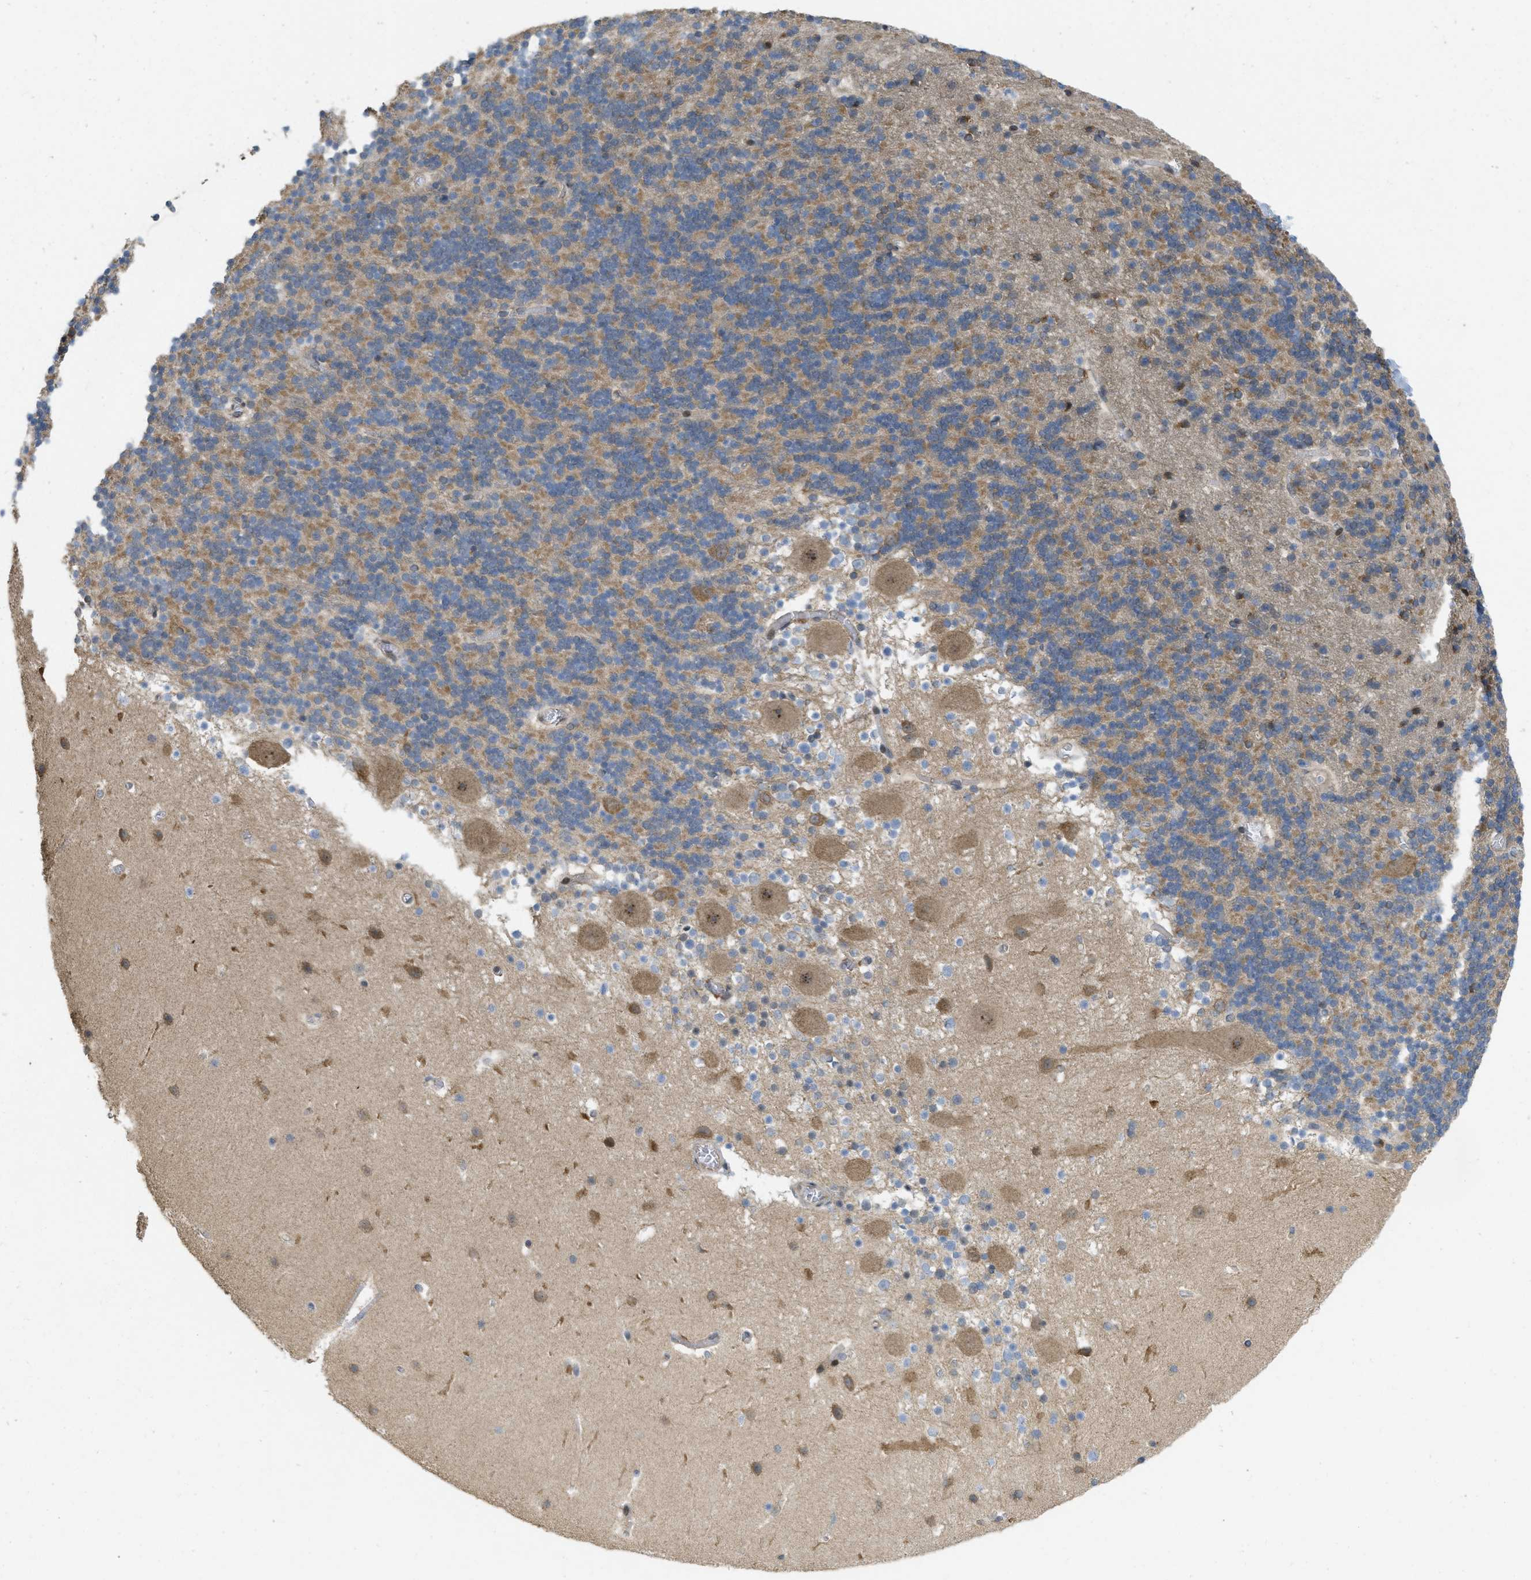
{"staining": {"intensity": "moderate", "quantity": "25%-75%", "location": "cytoplasmic/membranous"}, "tissue": "cerebellum", "cell_type": "Cells in granular layer", "image_type": "normal", "snomed": [{"axis": "morphology", "description": "Normal tissue, NOS"}, {"axis": "topography", "description": "Cerebellum"}], "caption": "IHC (DAB (3,3'-diaminobenzidine)) staining of unremarkable cerebellum shows moderate cytoplasmic/membranous protein positivity in about 25%-75% of cells in granular layer. Using DAB (3,3'-diaminobenzidine) (brown) and hematoxylin (blue) stains, captured at high magnification using brightfield microscopy.", "gene": "IFNLR1", "patient": {"sex": "male", "age": 45}}